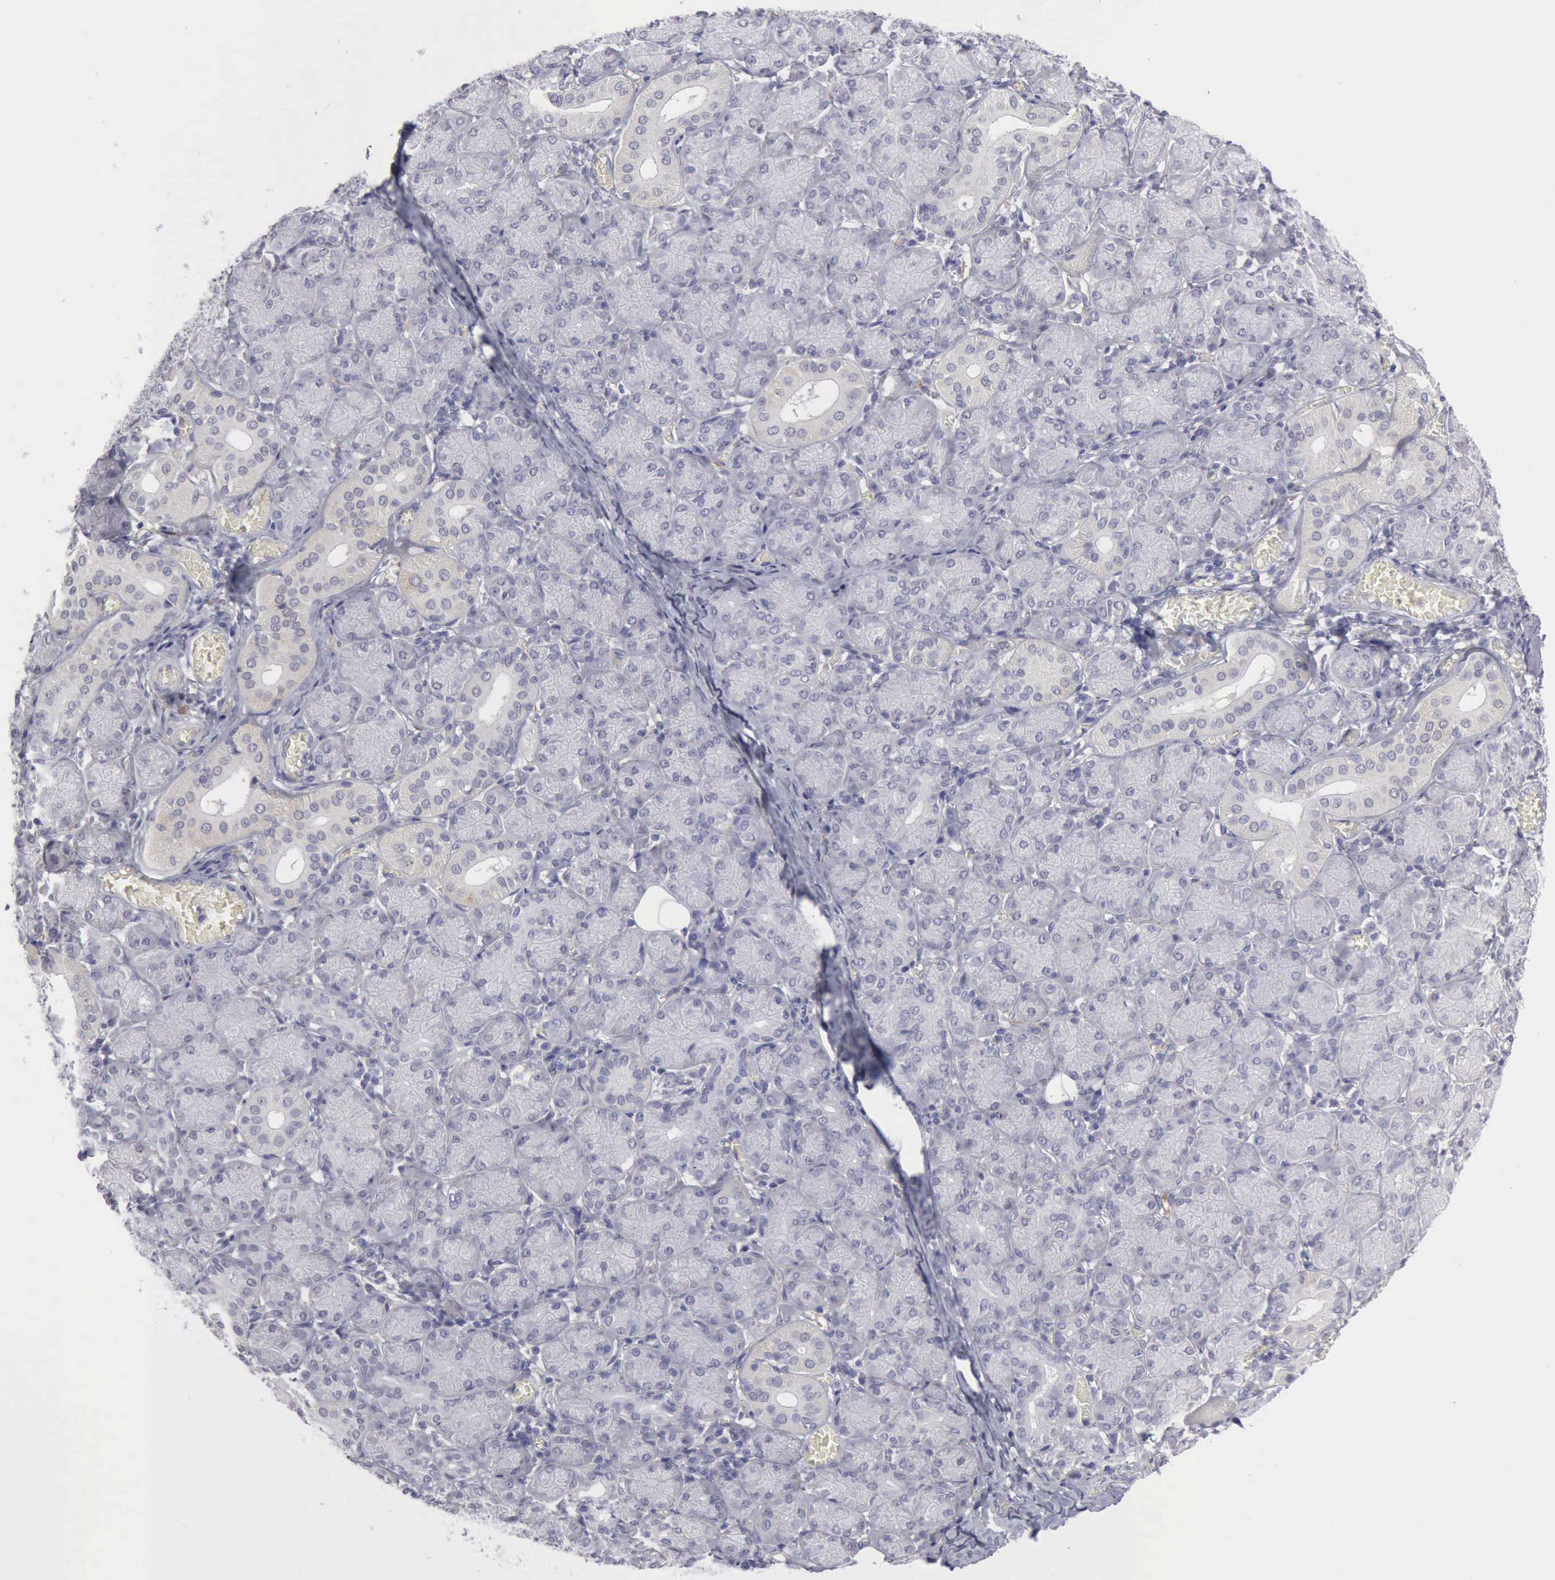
{"staining": {"intensity": "negative", "quantity": "none", "location": "none"}, "tissue": "salivary gland", "cell_type": "Glandular cells", "image_type": "normal", "snomed": [{"axis": "morphology", "description": "Normal tissue, NOS"}, {"axis": "topography", "description": "Salivary gland"}], "caption": "This micrograph is of unremarkable salivary gland stained with immunohistochemistry to label a protein in brown with the nuclei are counter-stained blue. There is no staining in glandular cells.", "gene": "TFRC", "patient": {"sex": "female", "age": 24}}